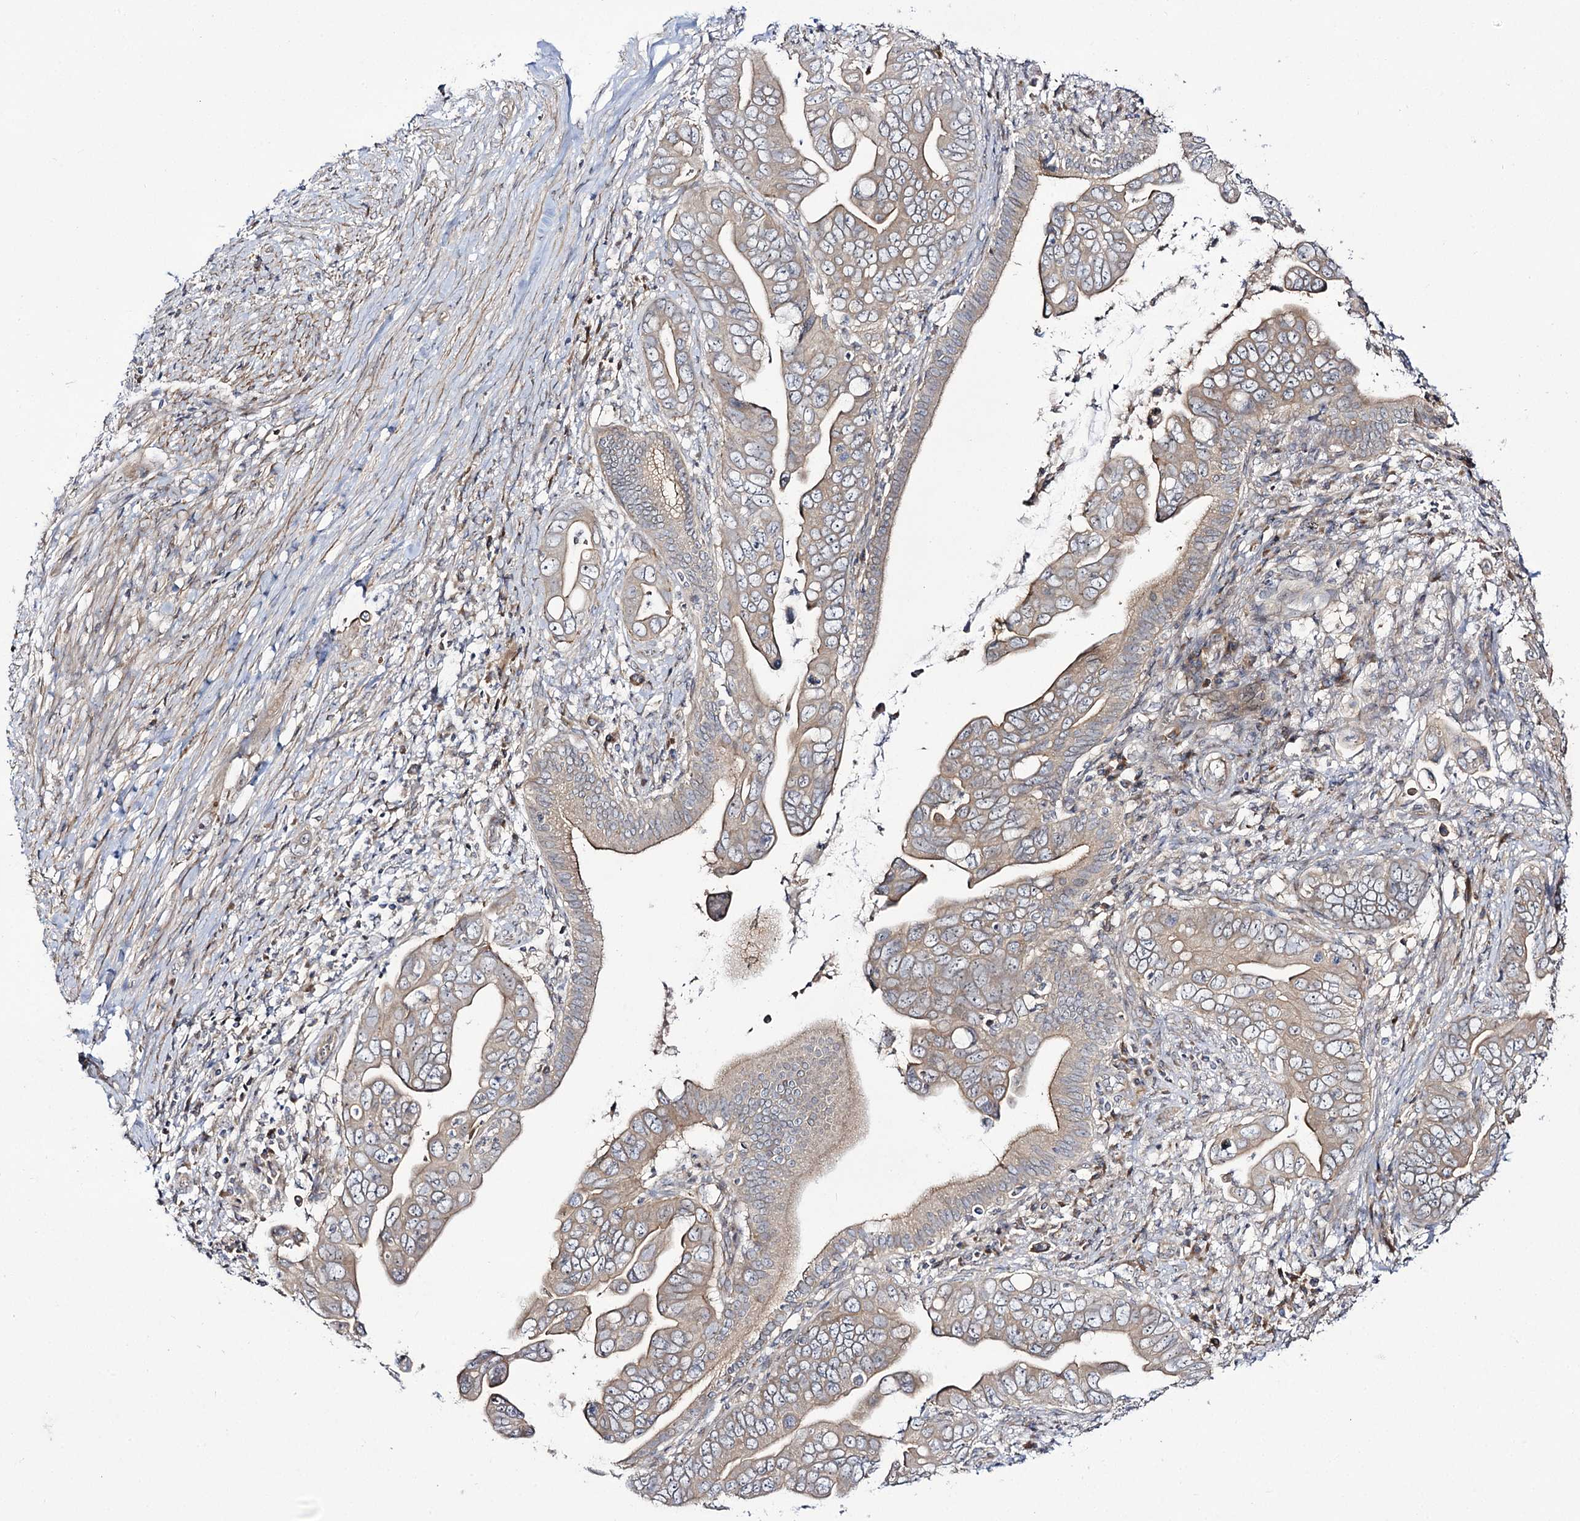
{"staining": {"intensity": "weak", "quantity": ">75%", "location": "cytoplasmic/membranous"}, "tissue": "pancreatic cancer", "cell_type": "Tumor cells", "image_type": "cancer", "snomed": [{"axis": "morphology", "description": "Adenocarcinoma, NOS"}, {"axis": "topography", "description": "Pancreas"}], "caption": "About >75% of tumor cells in human pancreatic adenocarcinoma reveal weak cytoplasmic/membranous protein positivity as visualized by brown immunohistochemical staining.", "gene": "C11orf80", "patient": {"sex": "male", "age": 75}}